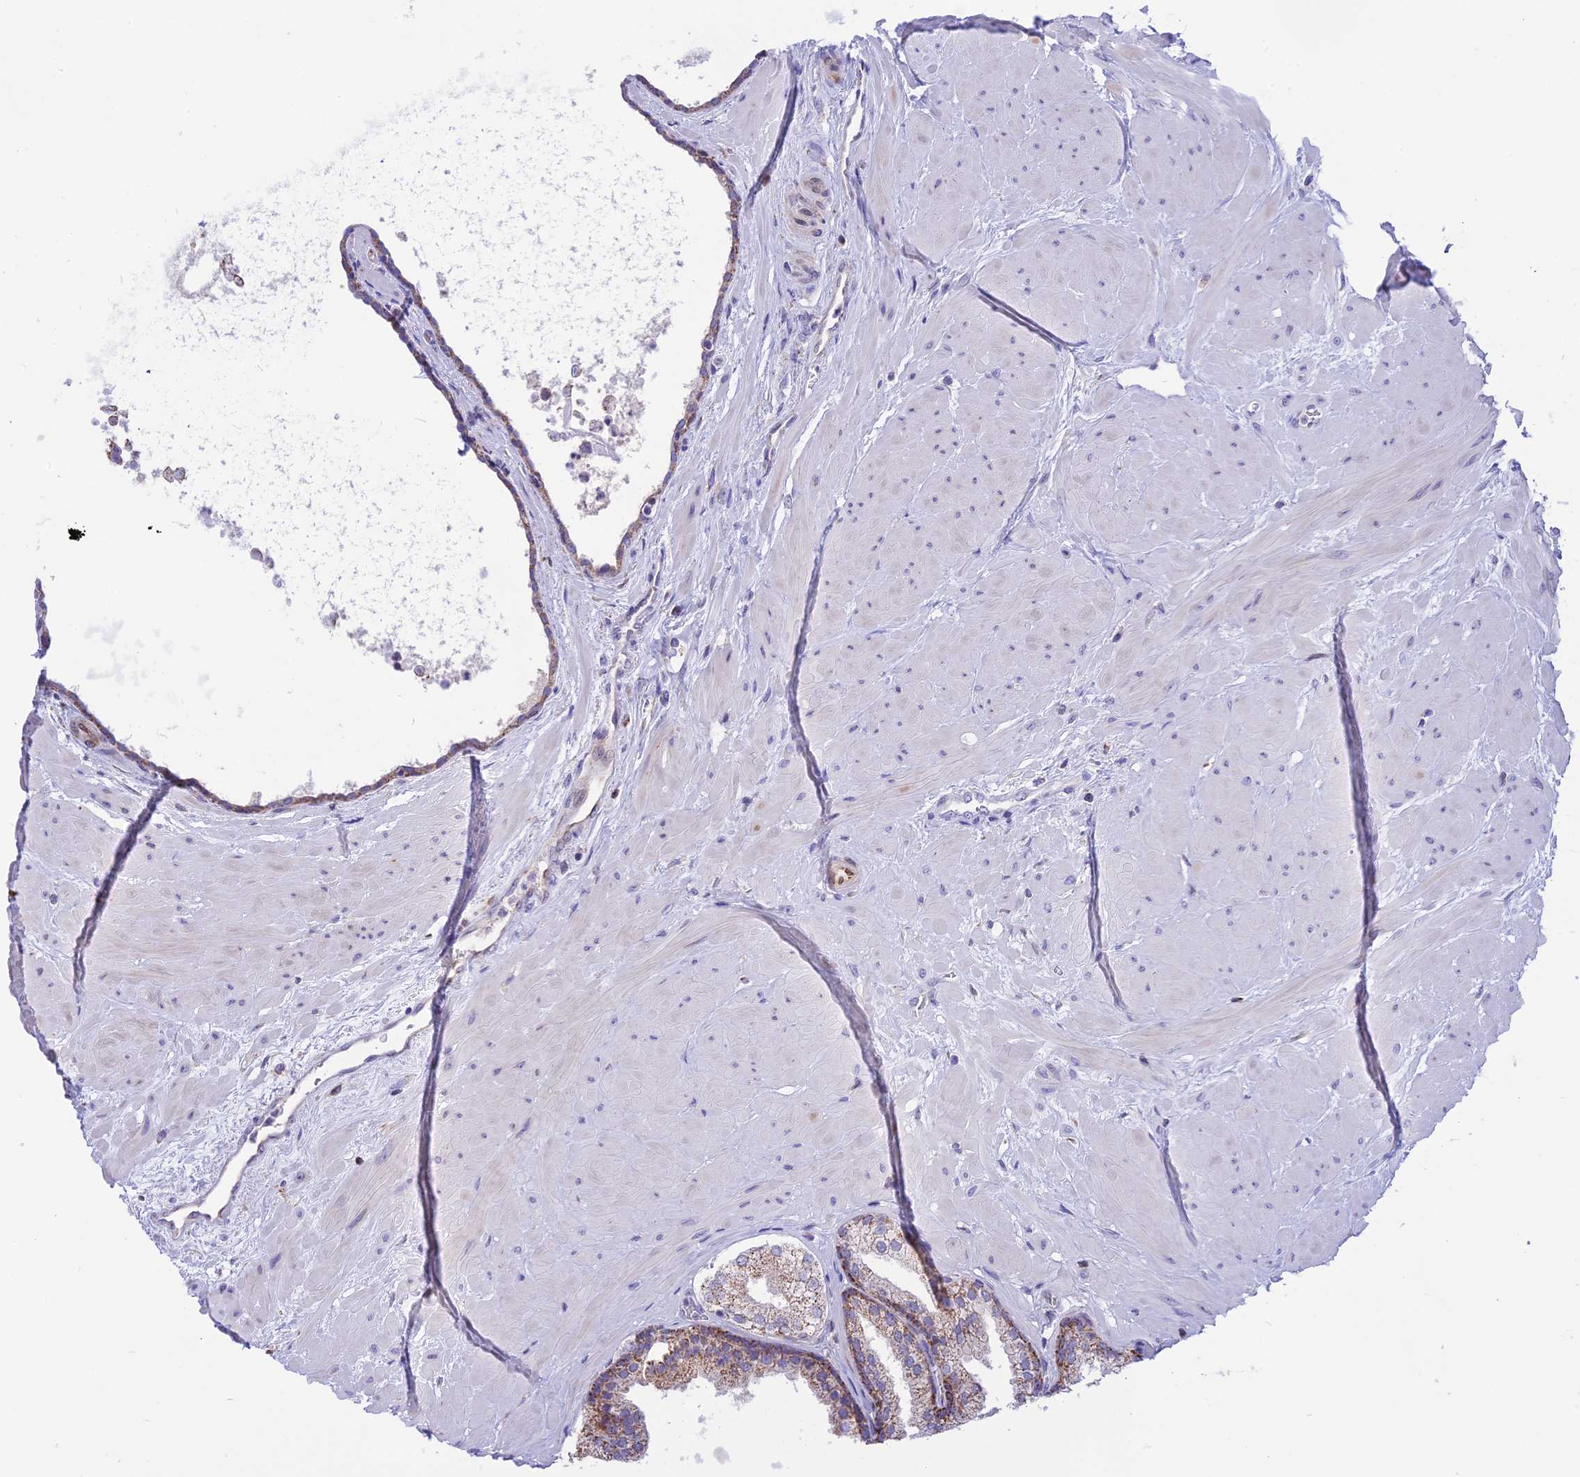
{"staining": {"intensity": "moderate", "quantity": "<25%", "location": "cytoplasmic/membranous"}, "tissue": "prostate", "cell_type": "Glandular cells", "image_type": "normal", "snomed": [{"axis": "morphology", "description": "Normal tissue, NOS"}, {"axis": "topography", "description": "Prostate"}], "caption": "Benign prostate exhibits moderate cytoplasmic/membranous staining in about <25% of glandular cells, visualized by immunohistochemistry.", "gene": "DOC2B", "patient": {"sex": "male", "age": 48}}